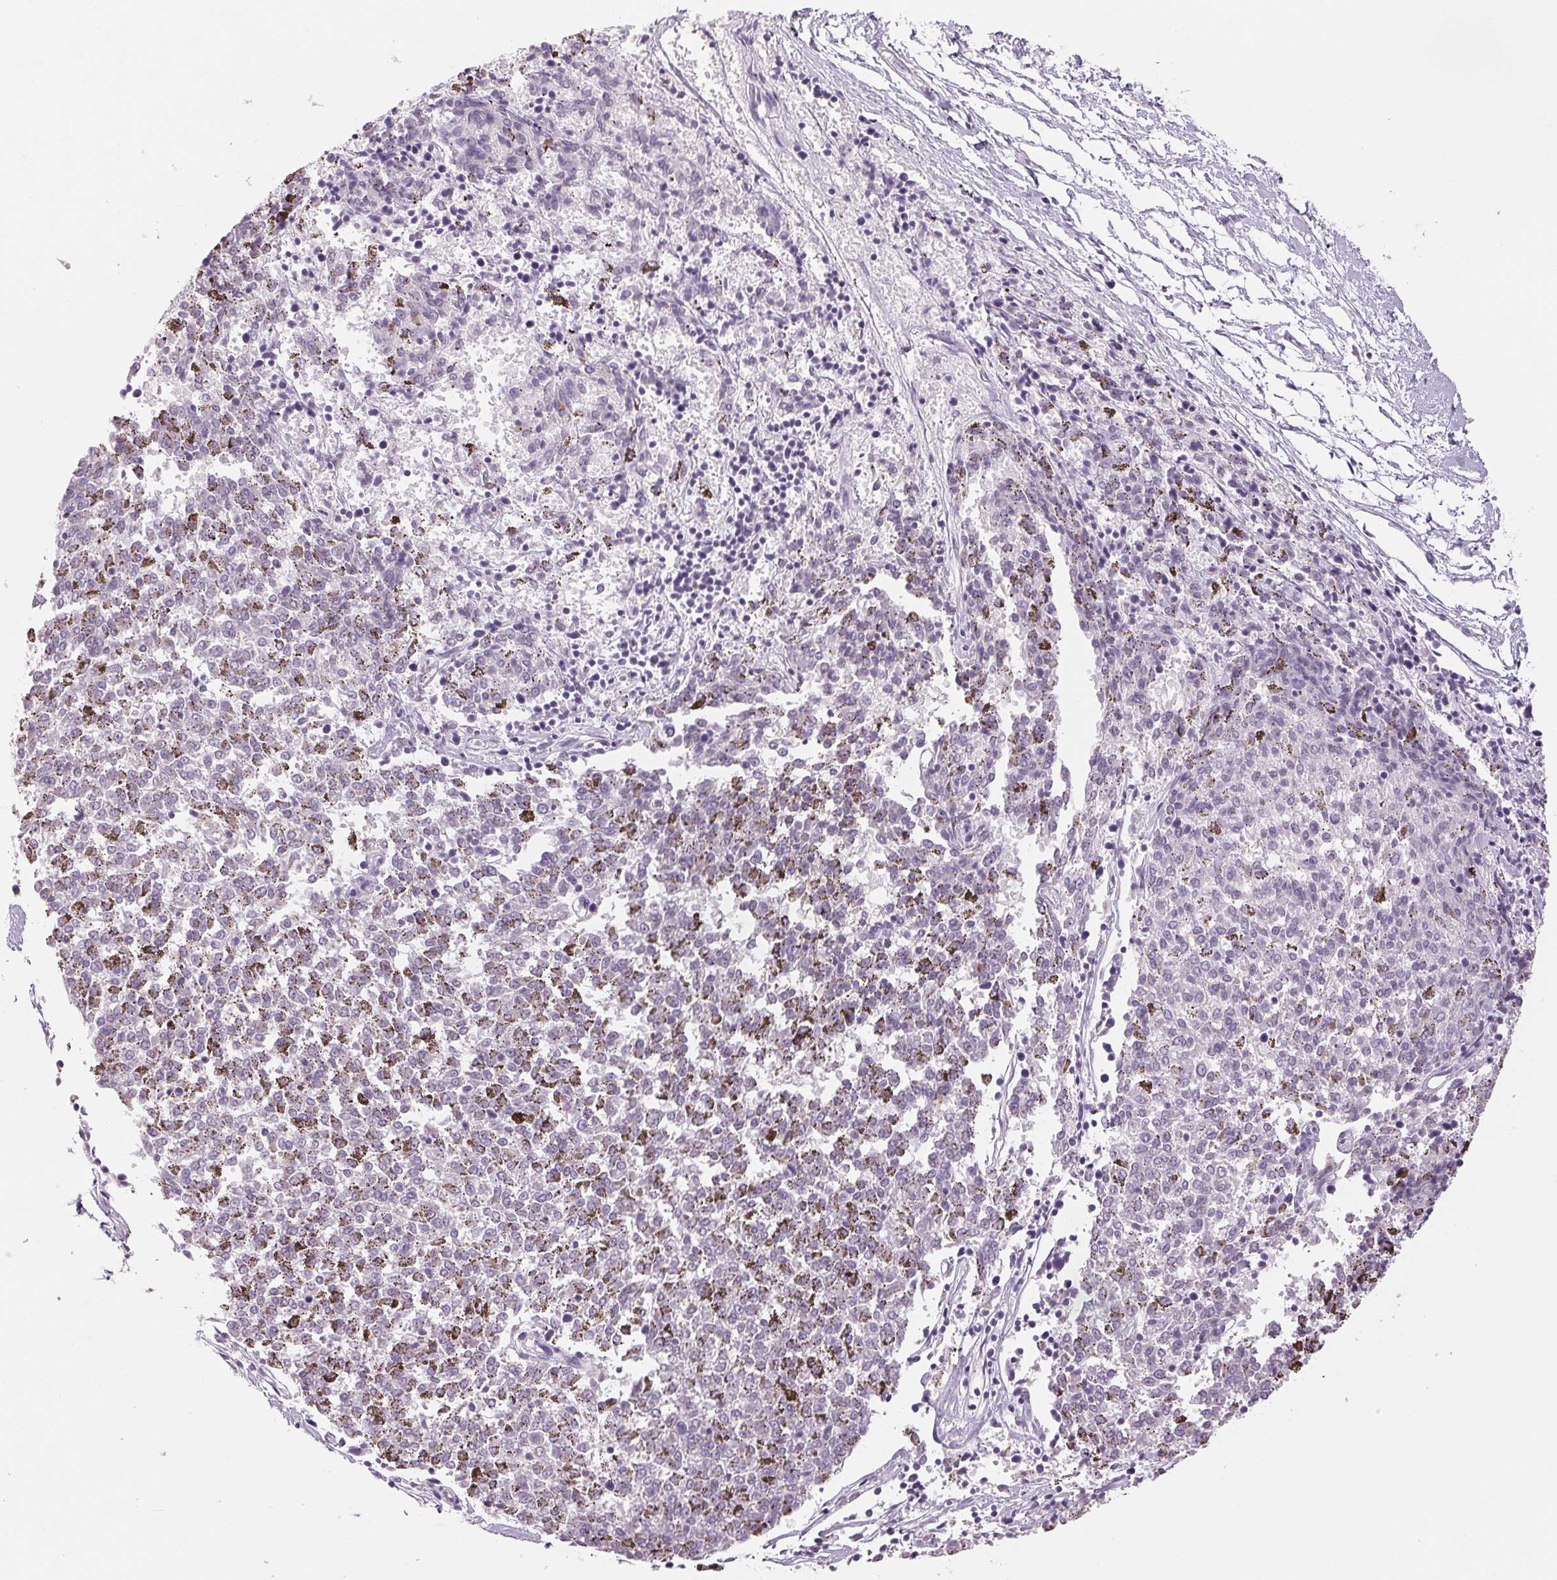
{"staining": {"intensity": "negative", "quantity": "none", "location": "none"}, "tissue": "melanoma", "cell_type": "Tumor cells", "image_type": "cancer", "snomed": [{"axis": "morphology", "description": "Malignant melanoma, NOS"}, {"axis": "topography", "description": "Skin"}], "caption": "High power microscopy image of an IHC histopathology image of malignant melanoma, revealing no significant expression in tumor cells.", "gene": "LTF", "patient": {"sex": "female", "age": 72}}